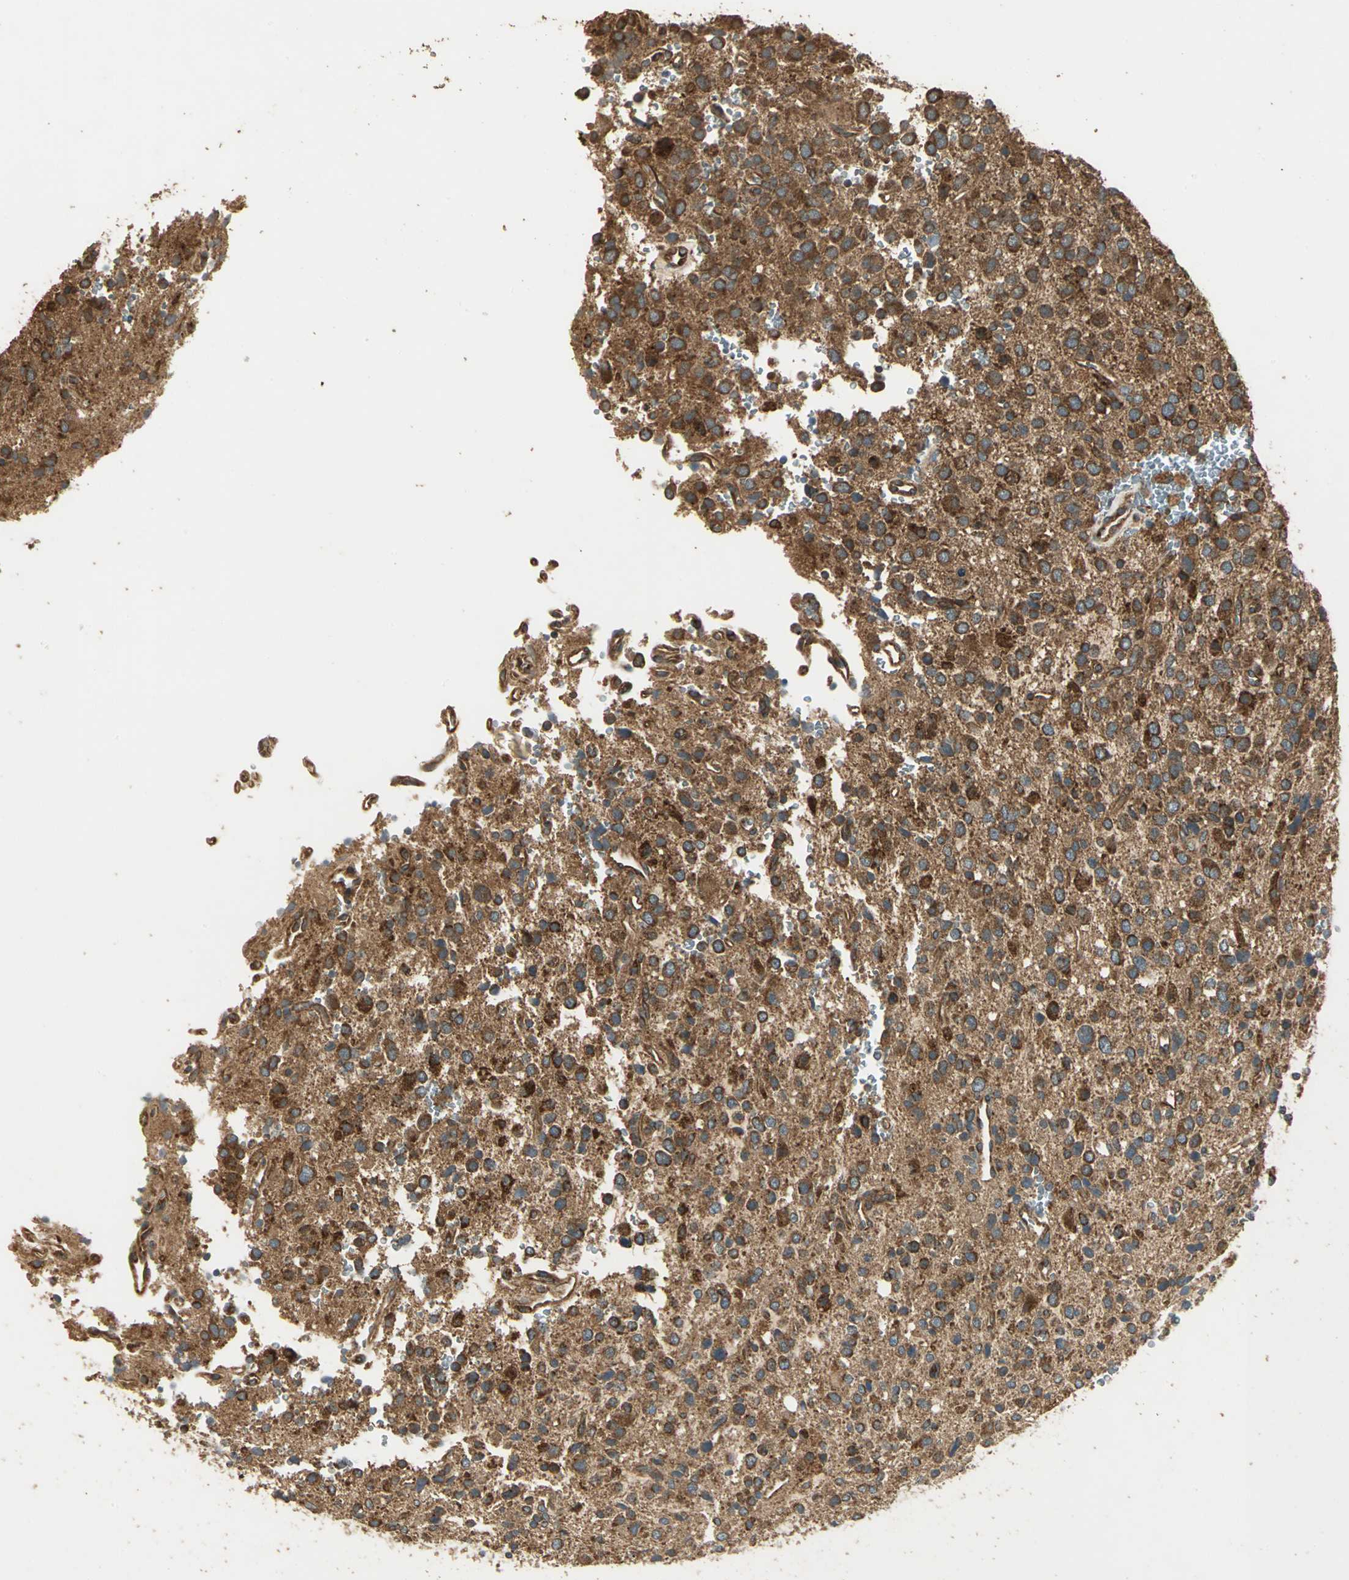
{"staining": {"intensity": "strong", "quantity": ">75%", "location": "cytoplasmic/membranous"}, "tissue": "glioma", "cell_type": "Tumor cells", "image_type": "cancer", "snomed": [{"axis": "morphology", "description": "Glioma, malignant, High grade"}, {"axis": "topography", "description": "Brain"}], "caption": "A high-resolution micrograph shows immunohistochemistry staining of malignant high-grade glioma, which demonstrates strong cytoplasmic/membranous expression in about >75% of tumor cells.", "gene": "KANK1", "patient": {"sex": "male", "age": 47}}